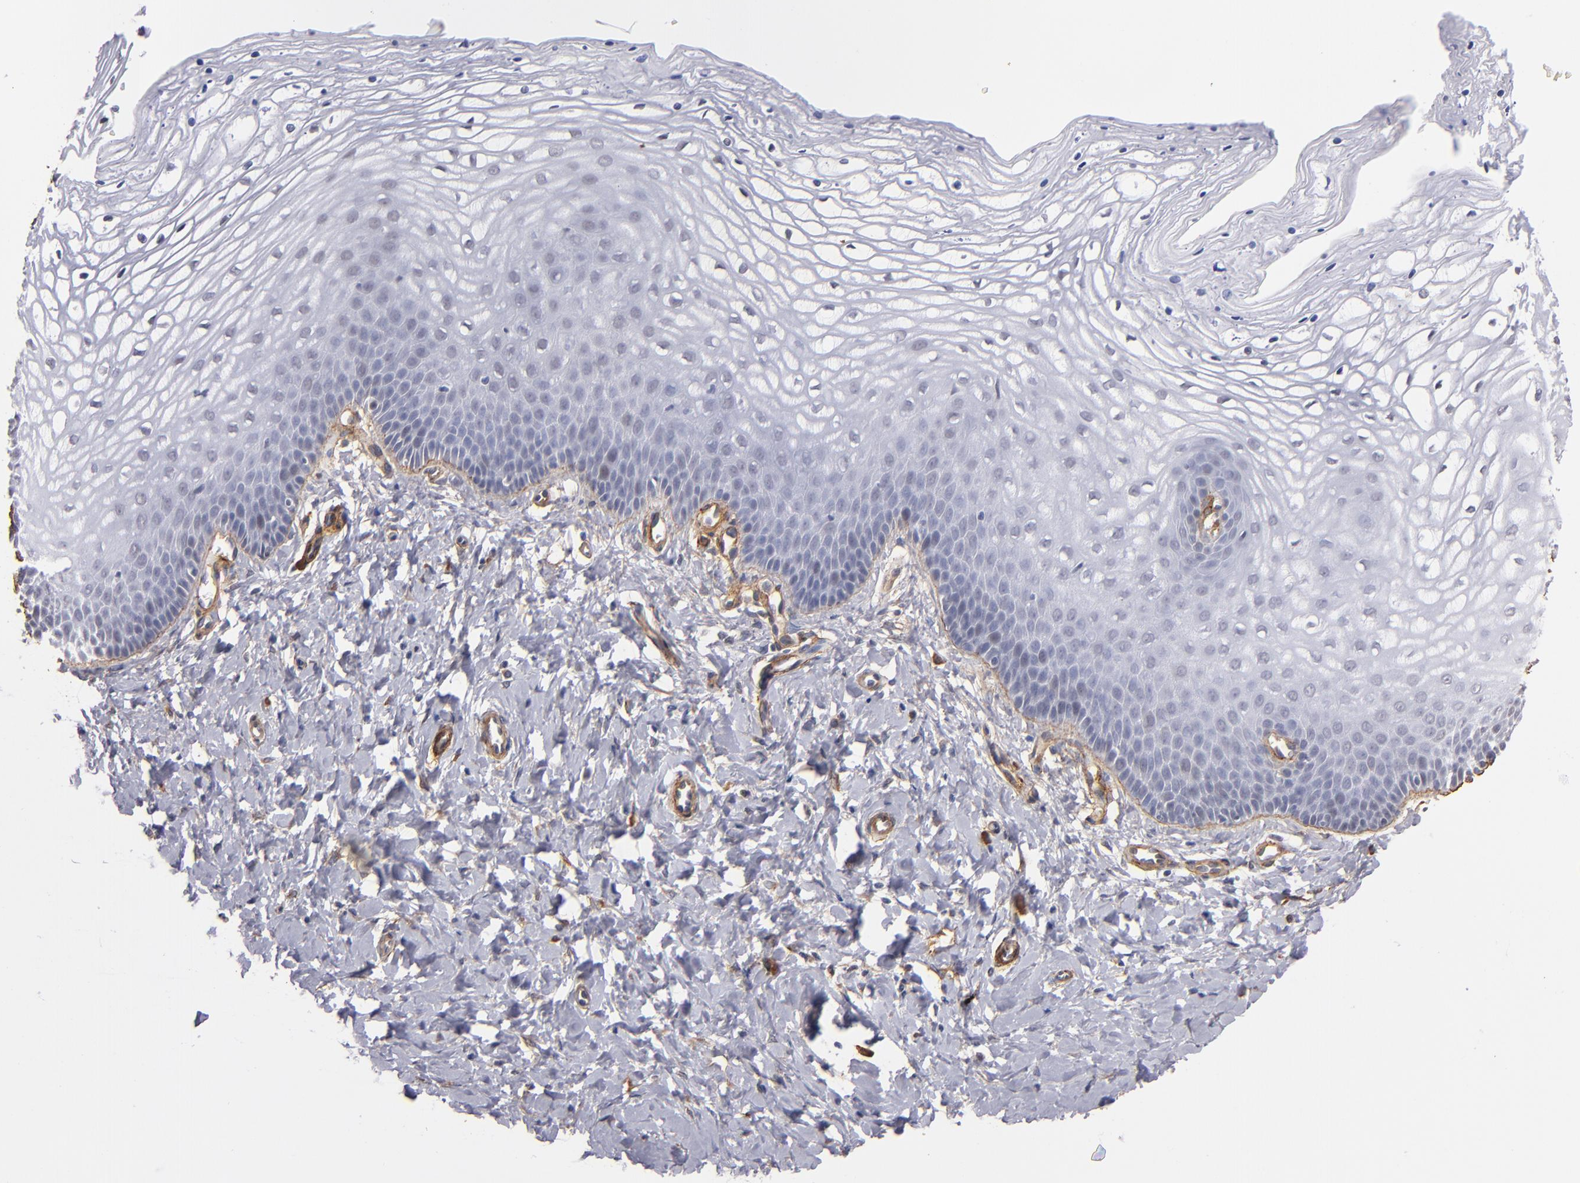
{"staining": {"intensity": "moderate", "quantity": "<25%", "location": "cytoplasmic/membranous"}, "tissue": "vagina", "cell_type": "Squamous epithelial cells", "image_type": "normal", "snomed": [{"axis": "morphology", "description": "Normal tissue, NOS"}, {"axis": "topography", "description": "Vagina"}], "caption": "This image exhibits IHC staining of unremarkable vagina, with low moderate cytoplasmic/membranous expression in about <25% of squamous epithelial cells.", "gene": "LAMC1", "patient": {"sex": "female", "age": 68}}